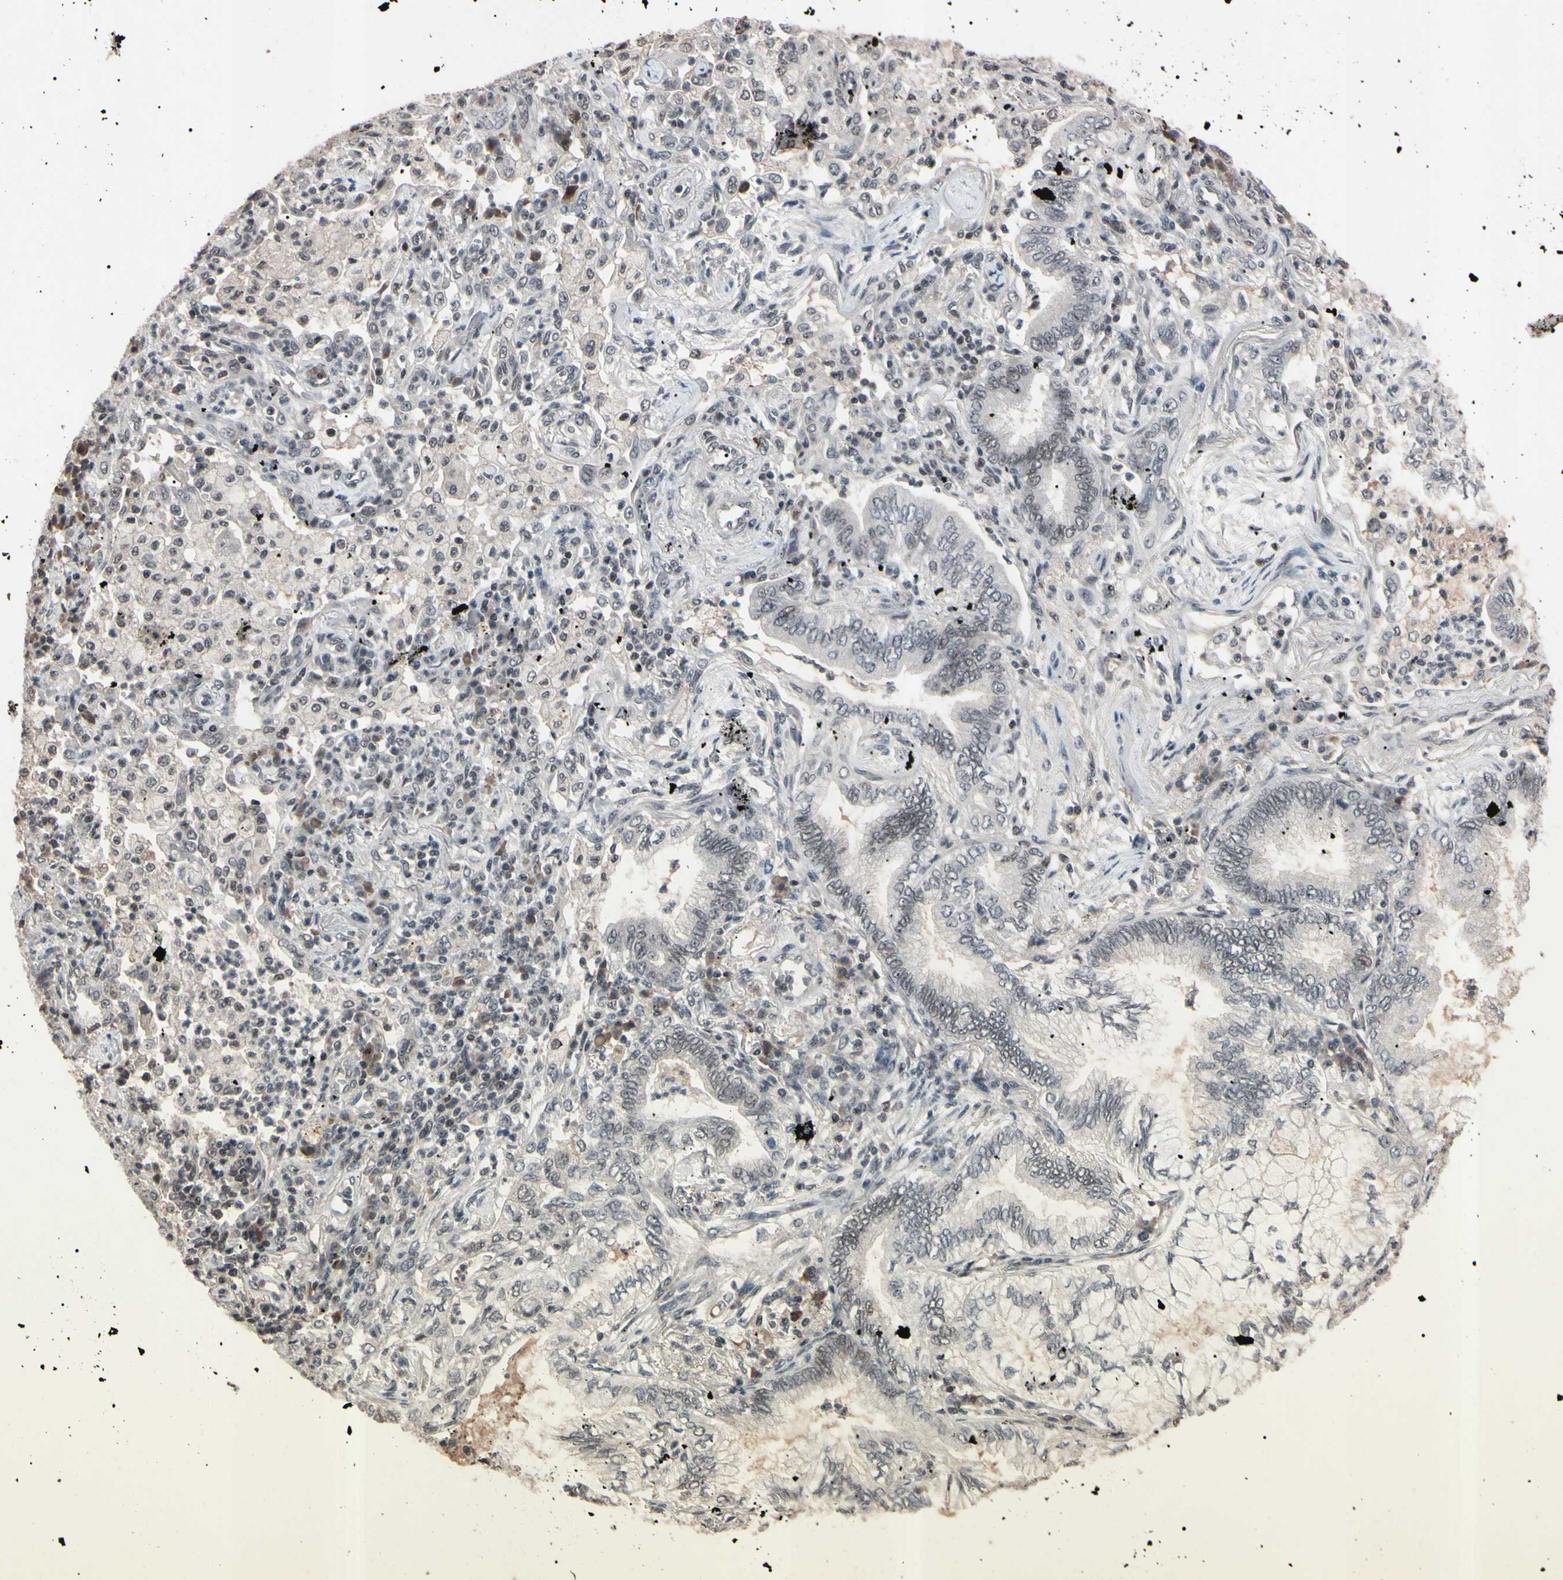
{"staining": {"intensity": "negative", "quantity": "none", "location": "none"}, "tissue": "lung cancer", "cell_type": "Tumor cells", "image_type": "cancer", "snomed": [{"axis": "morphology", "description": "Normal tissue, NOS"}, {"axis": "morphology", "description": "Adenocarcinoma, NOS"}, {"axis": "topography", "description": "Bronchus"}, {"axis": "topography", "description": "Lung"}], "caption": "DAB immunohistochemical staining of lung cancer (adenocarcinoma) reveals no significant staining in tumor cells. The staining is performed using DAB (3,3'-diaminobenzidine) brown chromogen with nuclei counter-stained in using hematoxylin.", "gene": "YY1", "patient": {"sex": "female", "age": 70}}